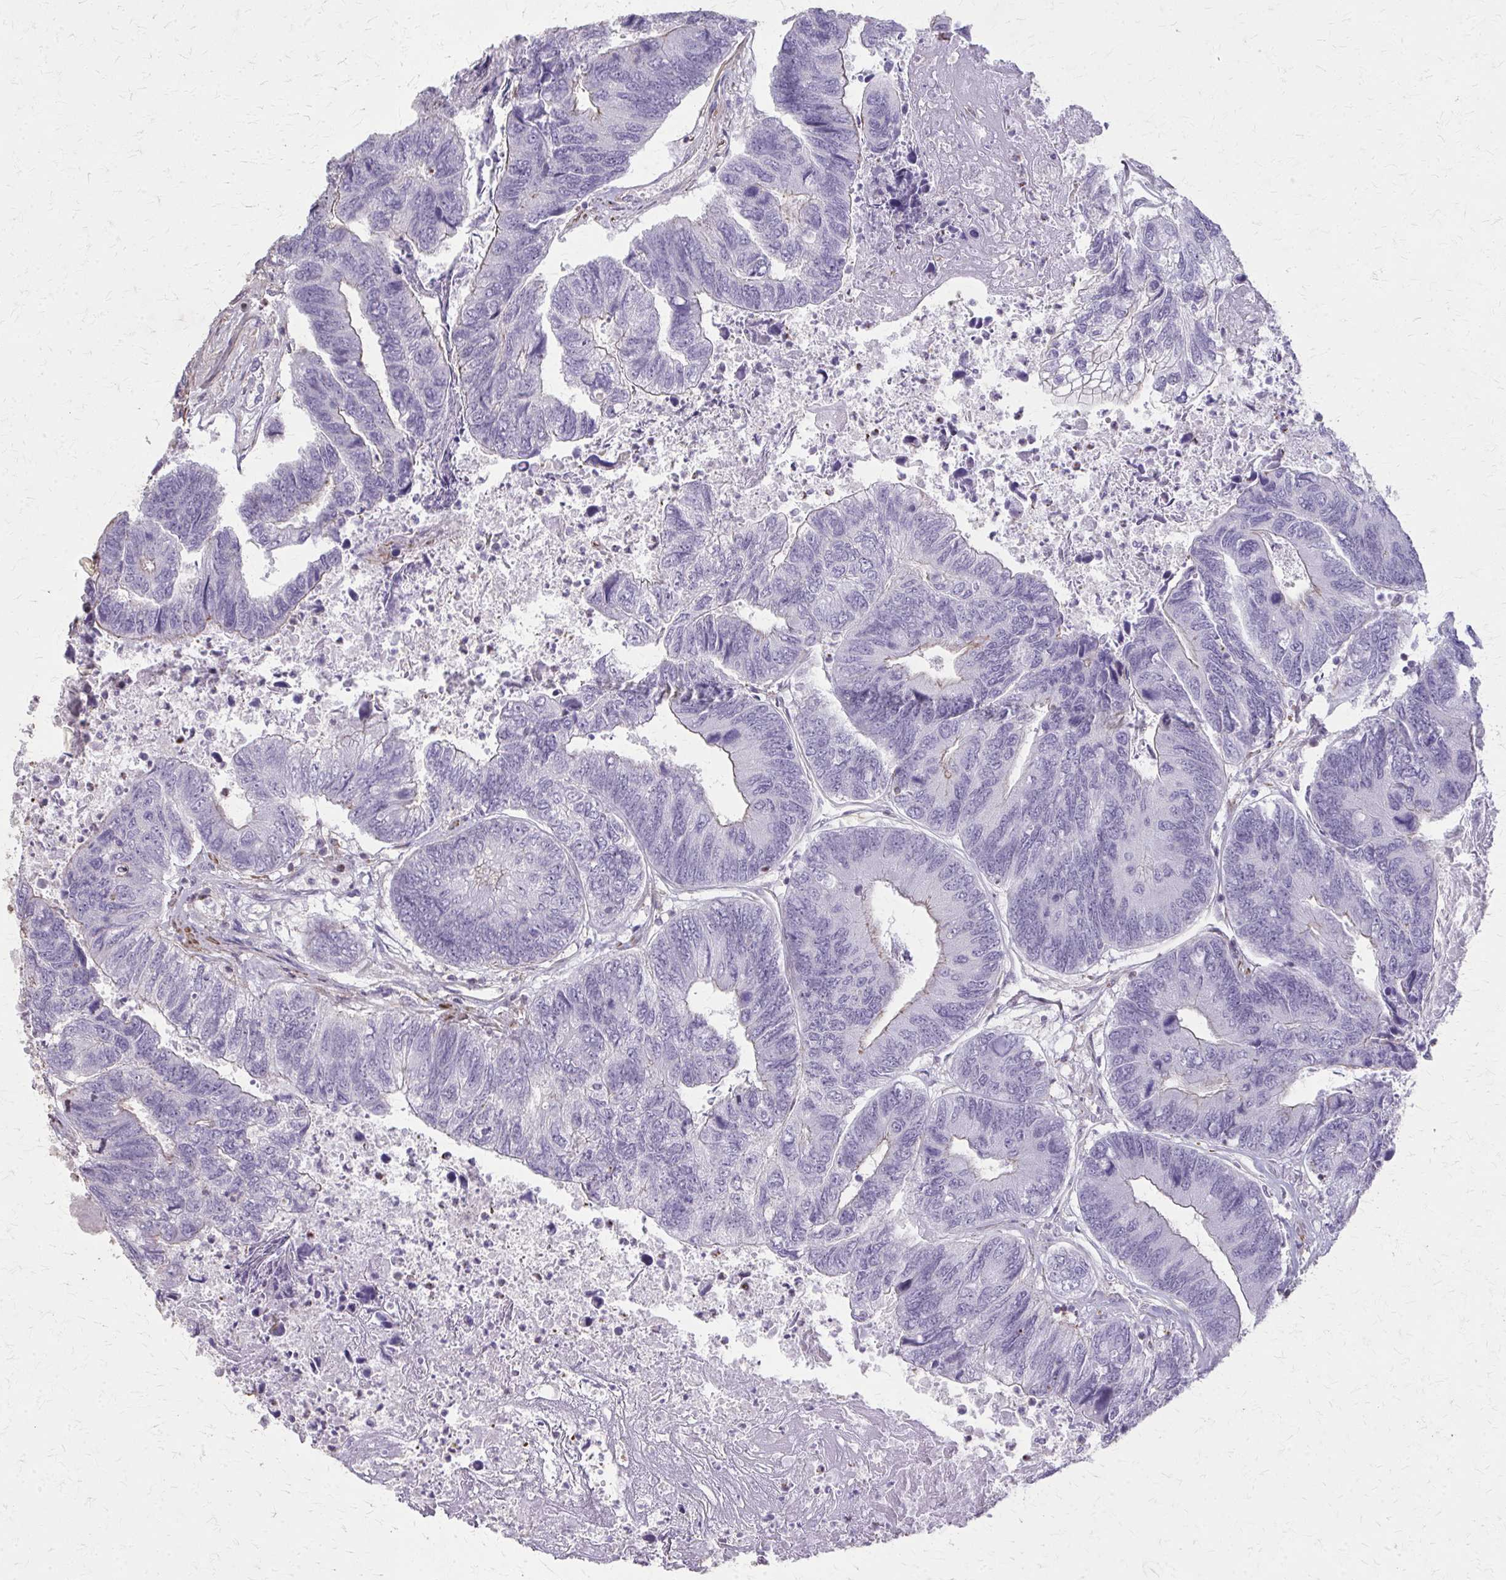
{"staining": {"intensity": "negative", "quantity": "none", "location": "none"}, "tissue": "colorectal cancer", "cell_type": "Tumor cells", "image_type": "cancer", "snomed": [{"axis": "morphology", "description": "Adenocarcinoma, NOS"}, {"axis": "topography", "description": "Colon"}], "caption": "An image of colorectal adenocarcinoma stained for a protein demonstrates no brown staining in tumor cells.", "gene": "TENM4", "patient": {"sex": "female", "age": 67}}